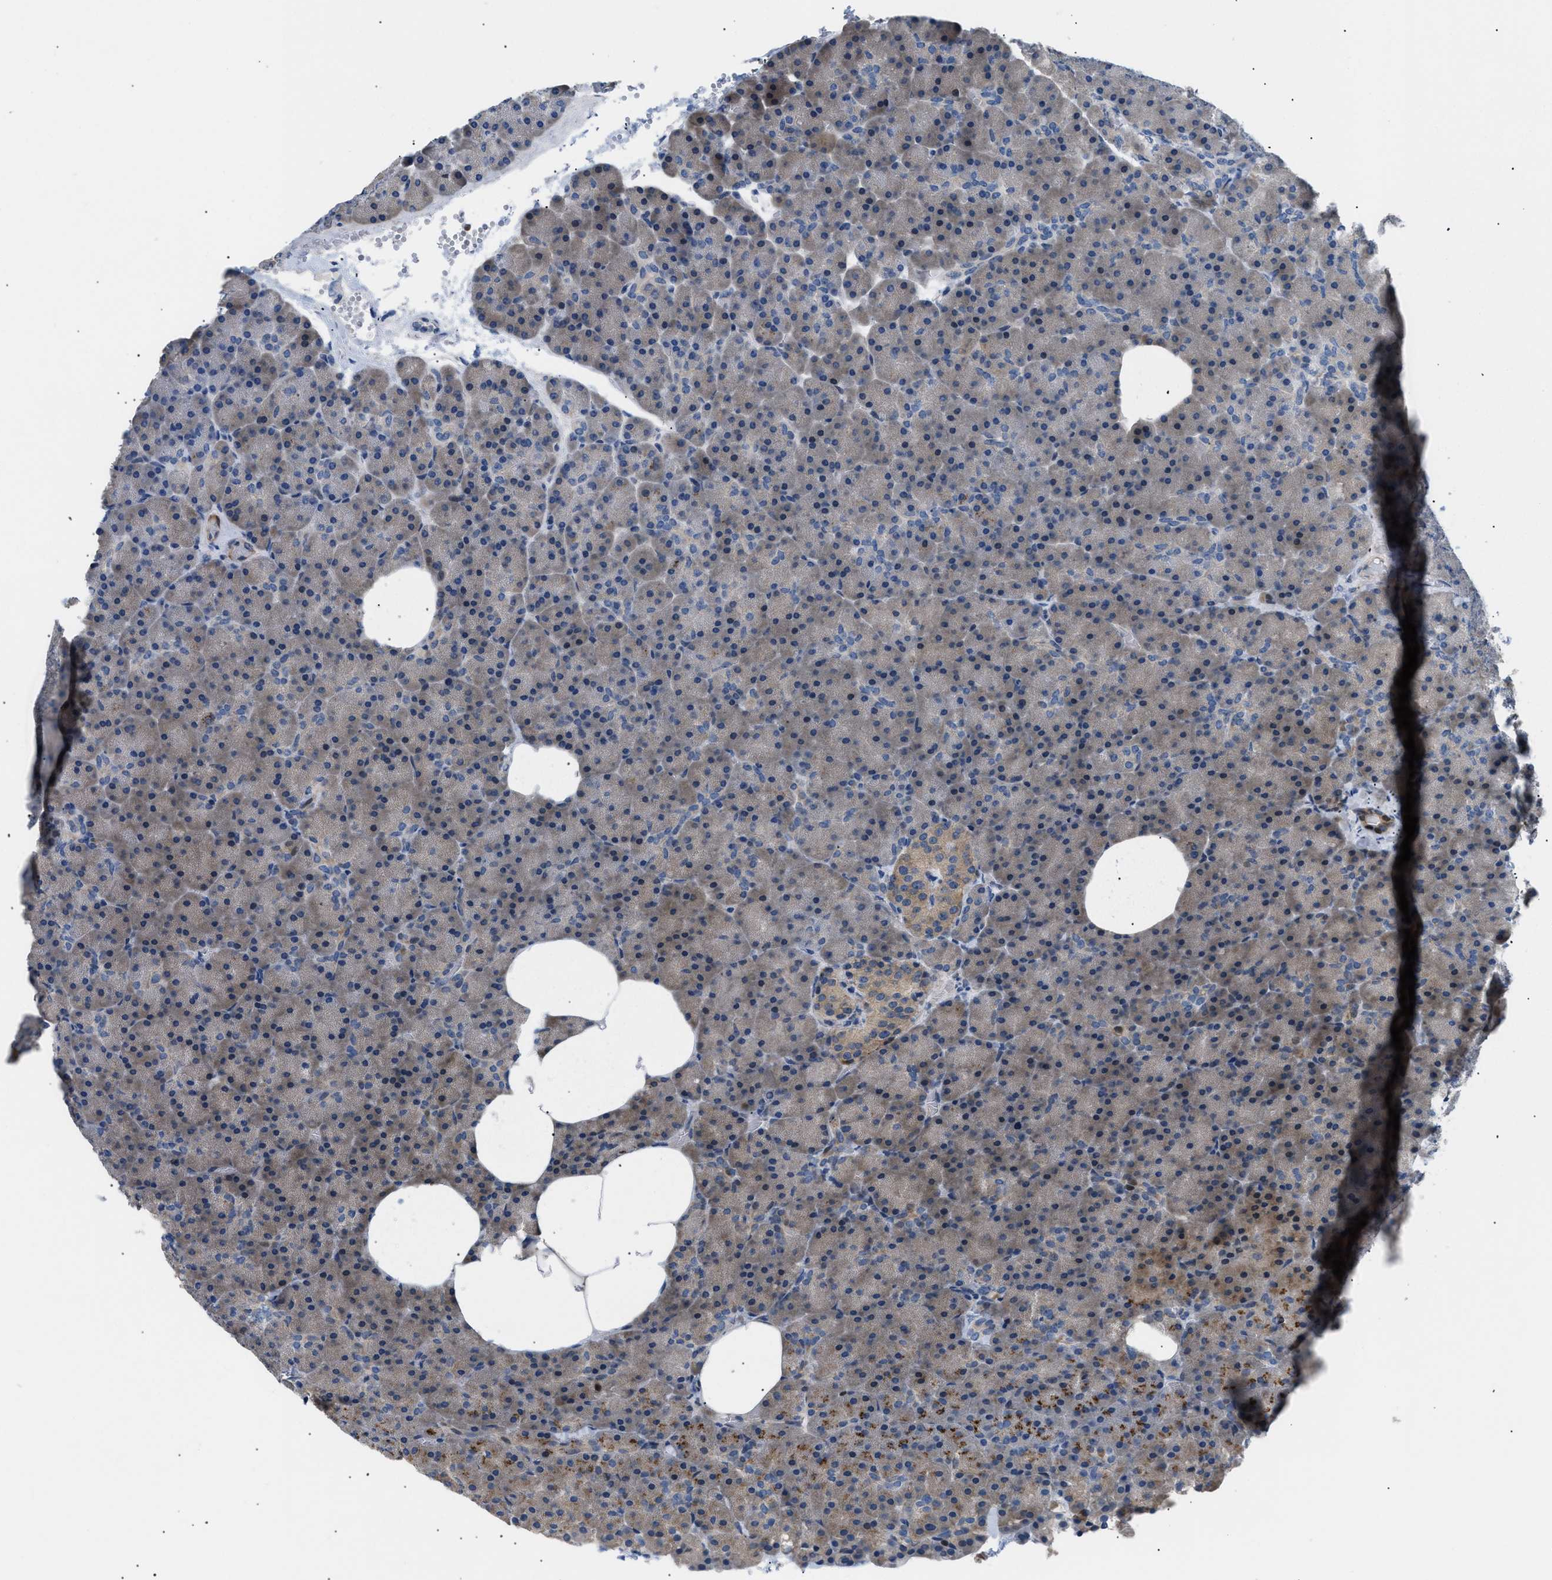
{"staining": {"intensity": "weak", "quantity": "25%-75%", "location": "cytoplasmic/membranous"}, "tissue": "pancreas", "cell_type": "Exocrine glandular cells", "image_type": "normal", "snomed": [{"axis": "morphology", "description": "Normal tissue, NOS"}, {"axis": "topography", "description": "Pancreas"}], "caption": "Pancreas stained with IHC demonstrates weak cytoplasmic/membranous staining in about 25%-75% of exocrine glandular cells.", "gene": "ICA1", "patient": {"sex": "female", "age": 35}}